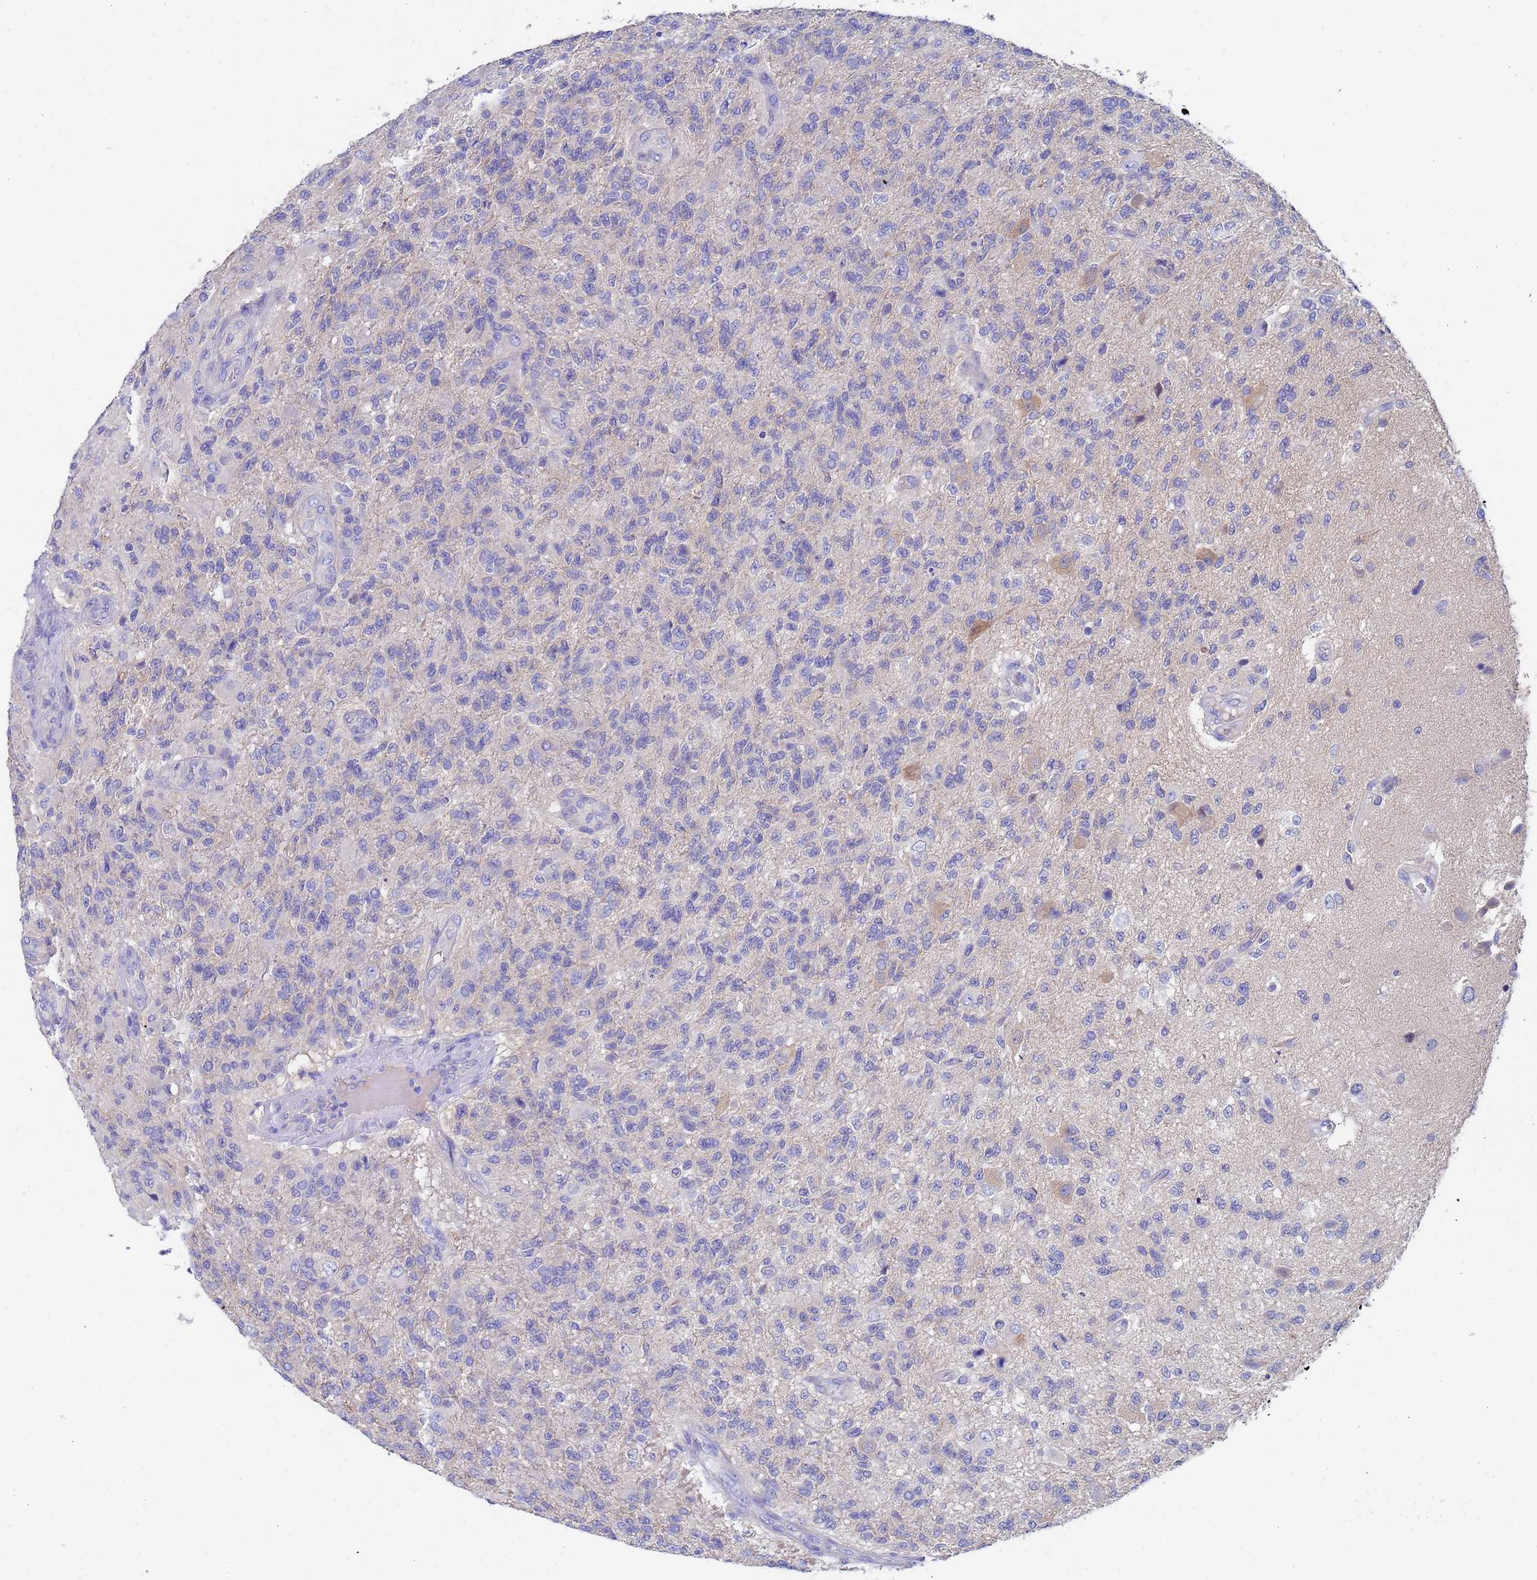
{"staining": {"intensity": "negative", "quantity": "none", "location": "none"}, "tissue": "glioma", "cell_type": "Tumor cells", "image_type": "cancer", "snomed": [{"axis": "morphology", "description": "Glioma, malignant, High grade"}, {"axis": "topography", "description": "Brain"}], "caption": "Tumor cells are negative for protein expression in human glioma.", "gene": "UBE2O", "patient": {"sex": "male", "age": 56}}